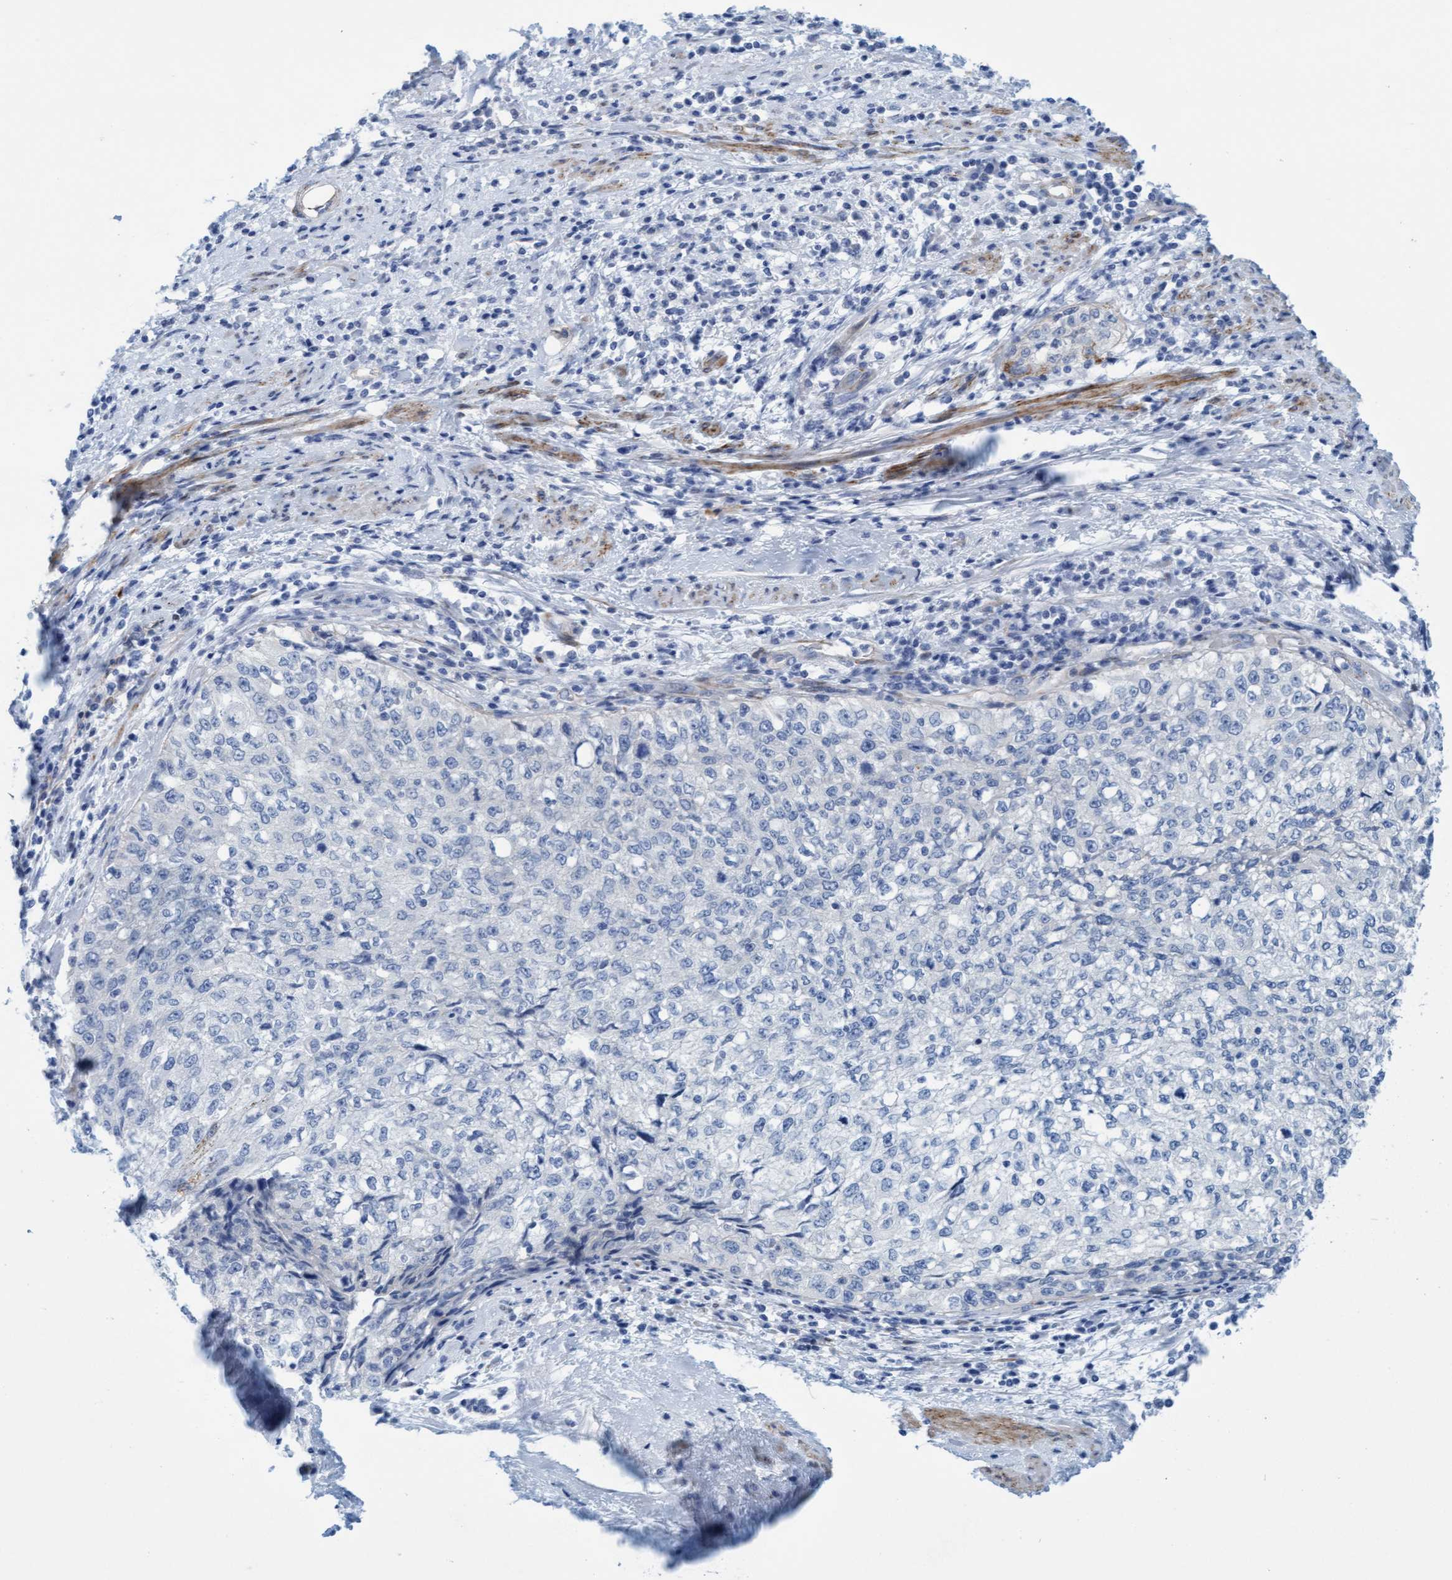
{"staining": {"intensity": "moderate", "quantity": "25%-75%", "location": "cytoplasmic/membranous"}, "tissue": "cervical cancer", "cell_type": "Tumor cells", "image_type": "cancer", "snomed": [{"axis": "morphology", "description": "Squamous cell carcinoma, NOS"}, {"axis": "topography", "description": "Cervix"}], "caption": "The immunohistochemical stain highlights moderate cytoplasmic/membranous expression in tumor cells of cervical squamous cell carcinoma tissue. The staining was performed using DAB to visualize the protein expression in brown, while the nuclei were stained in blue with hematoxylin (Magnification: 20x).", "gene": "MTFR1", "patient": {"sex": "female", "age": 57}}